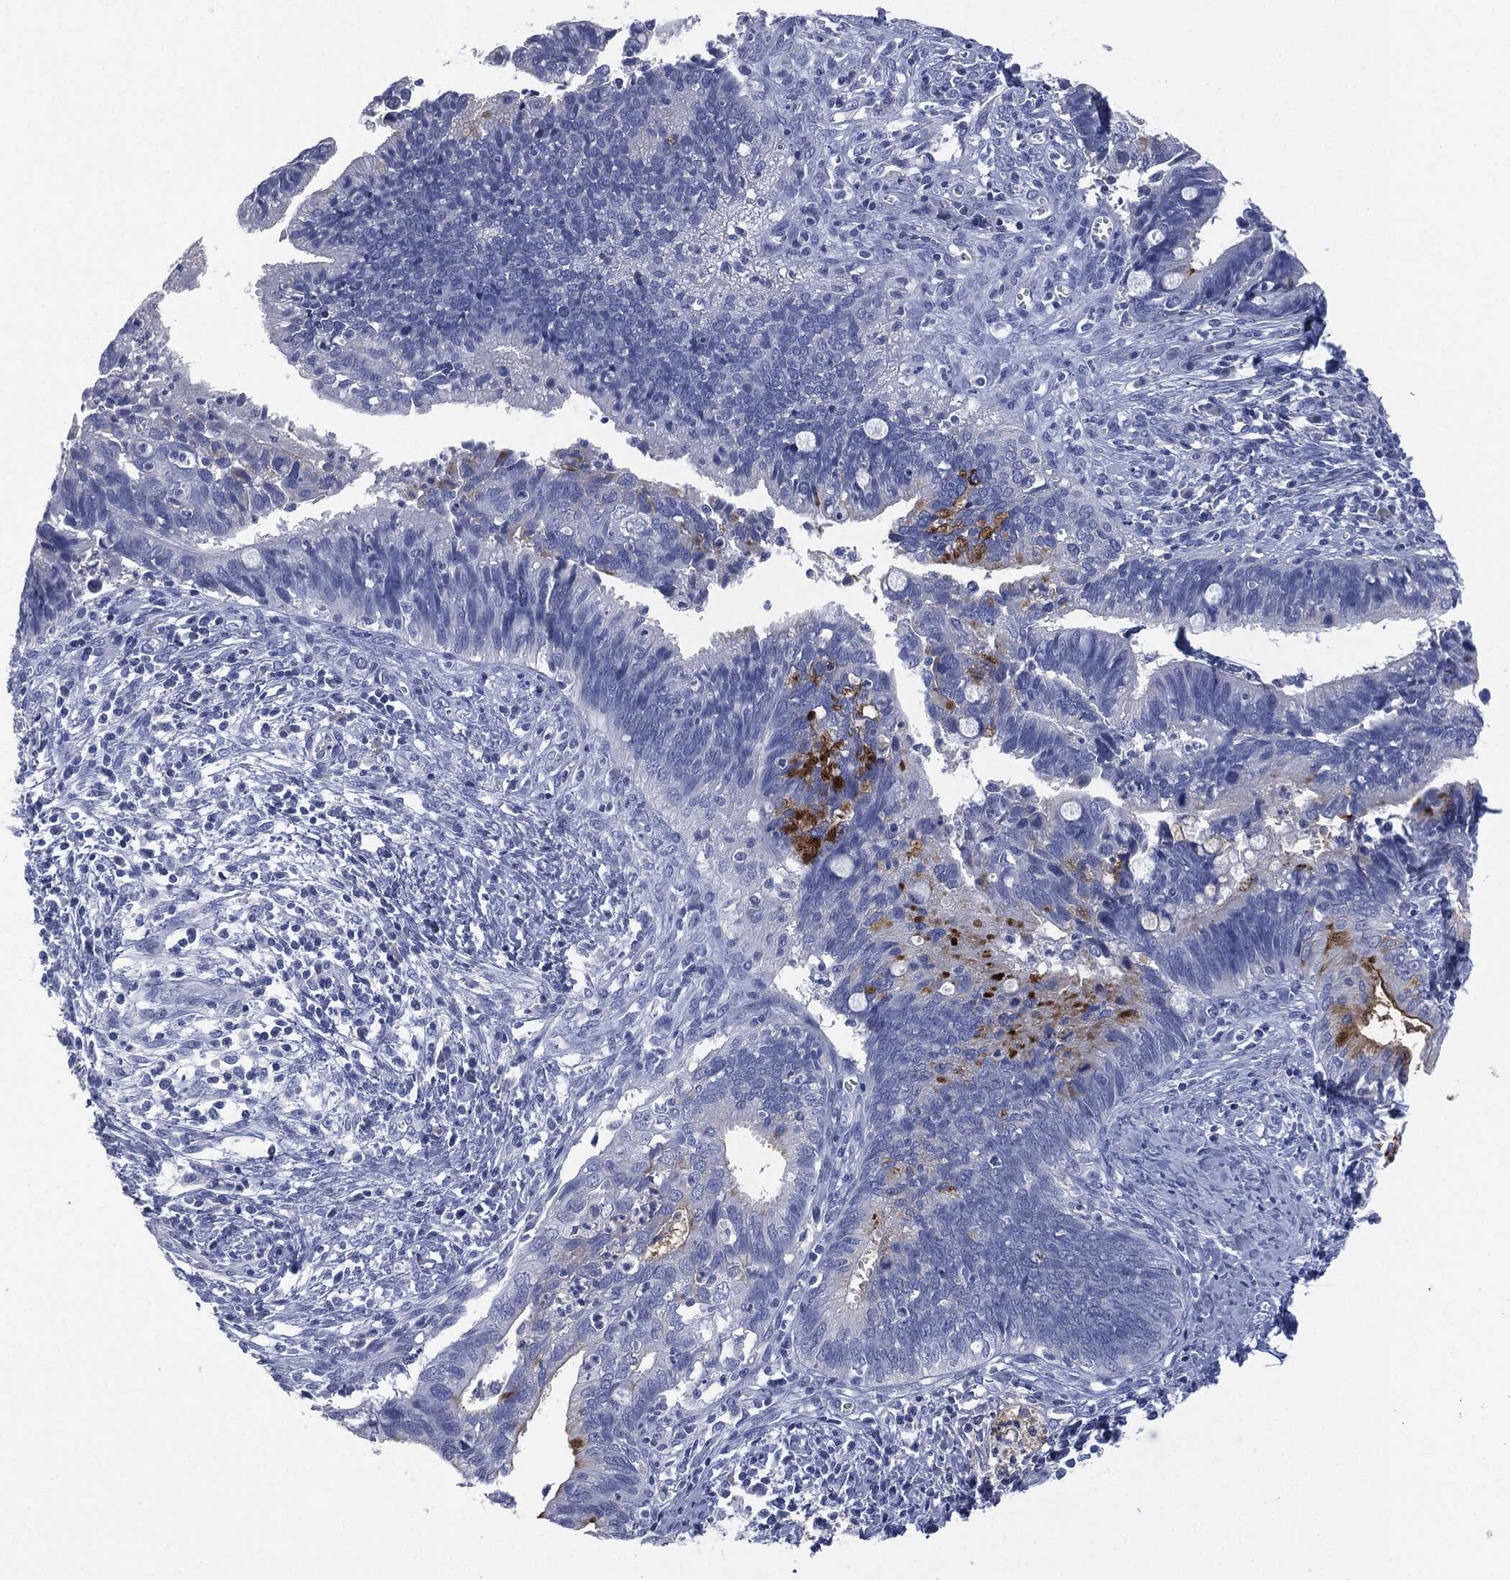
{"staining": {"intensity": "strong", "quantity": "<25%", "location": "cytoplasmic/membranous"}, "tissue": "cervical cancer", "cell_type": "Tumor cells", "image_type": "cancer", "snomed": [{"axis": "morphology", "description": "Adenocarcinoma, NOS"}, {"axis": "topography", "description": "Cervix"}], "caption": "An image of human cervical cancer stained for a protein reveals strong cytoplasmic/membranous brown staining in tumor cells. The staining was performed using DAB (3,3'-diaminobenzidine) to visualize the protein expression in brown, while the nuclei were stained in blue with hematoxylin (Magnification: 20x).", "gene": "MUC16", "patient": {"sex": "female", "age": 42}}